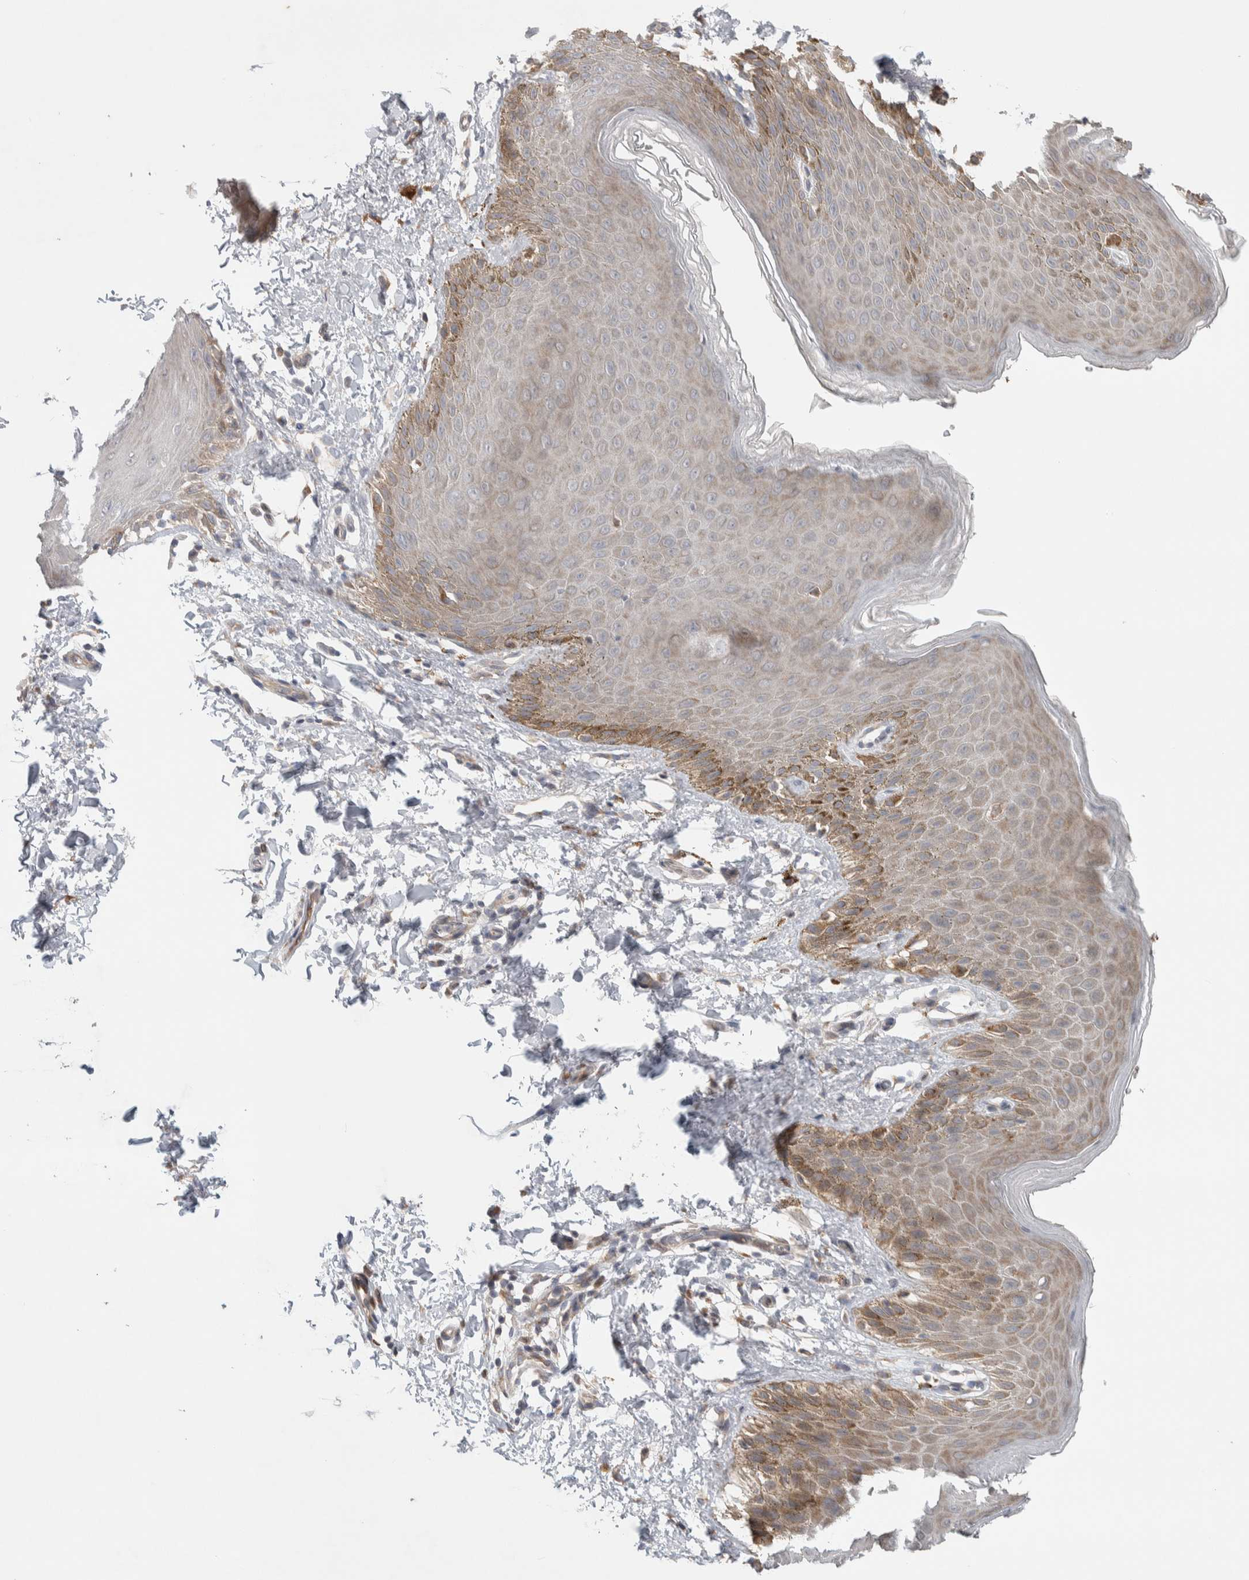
{"staining": {"intensity": "moderate", "quantity": "<25%", "location": "cytoplasmic/membranous"}, "tissue": "skin", "cell_type": "Epidermal cells", "image_type": "normal", "snomed": [{"axis": "morphology", "description": "Normal tissue, NOS"}, {"axis": "topography", "description": "Anal"}, {"axis": "topography", "description": "Peripheral nerve tissue"}], "caption": "Immunohistochemistry (IHC) of benign skin shows low levels of moderate cytoplasmic/membranous staining in about <25% of epidermal cells.", "gene": "ADCY8", "patient": {"sex": "male", "age": 44}}